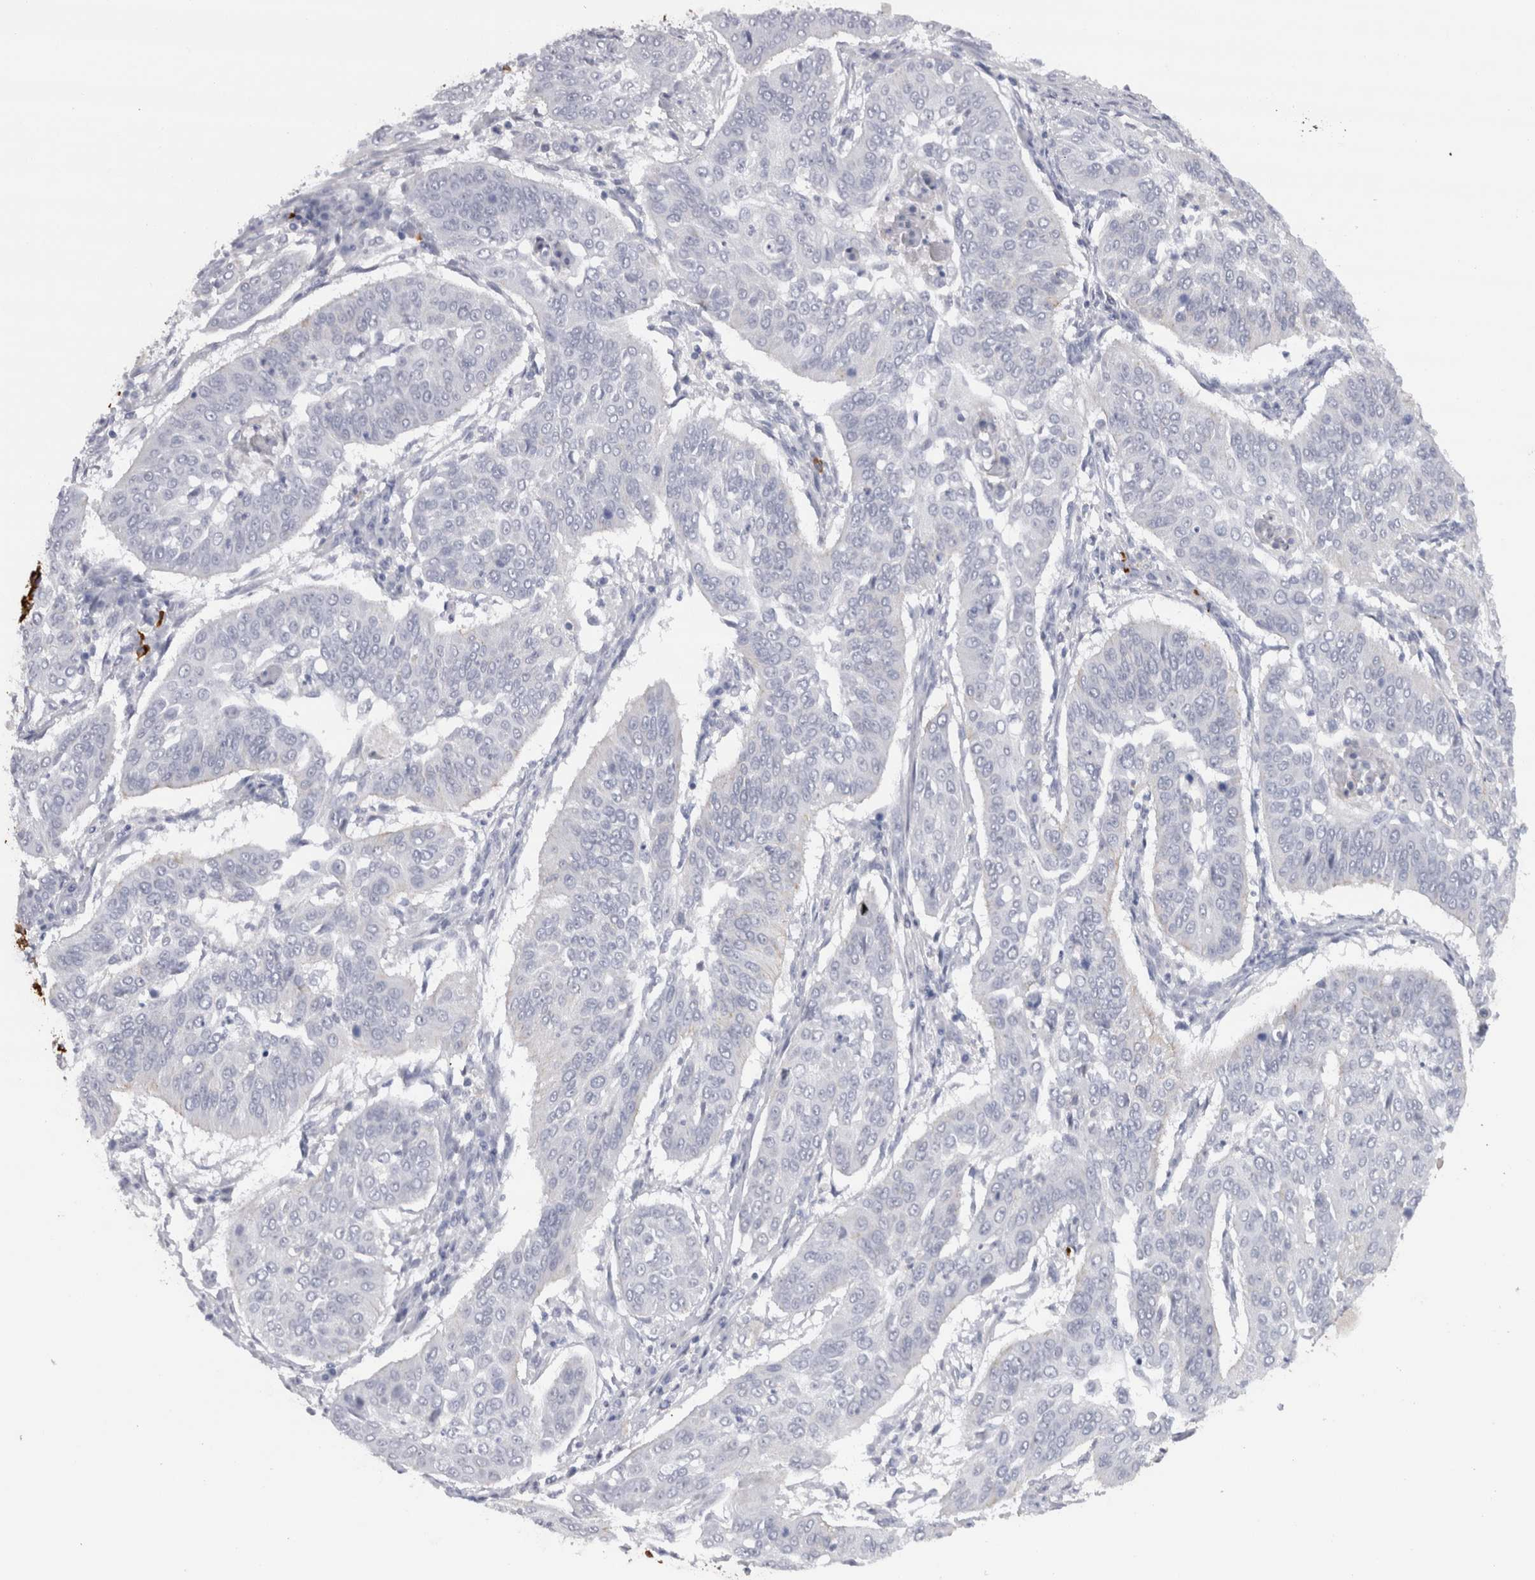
{"staining": {"intensity": "negative", "quantity": "none", "location": "none"}, "tissue": "cervical cancer", "cell_type": "Tumor cells", "image_type": "cancer", "snomed": [{"axis": "morphology", "description": "Normal tissue, NOS"}, {"axis": "morphology", "description": "Squamous cell carcinoma, NOS"}, {"axis": "topography", "description": "Cervix"}], "caption": "Tumor cells are negative for protein expression in human cervical cancer (squamous cell carcinoma). Nuclei are stained in blue.", "gene": "CDH17", "patient": {"sex": "female", "age": 39}}